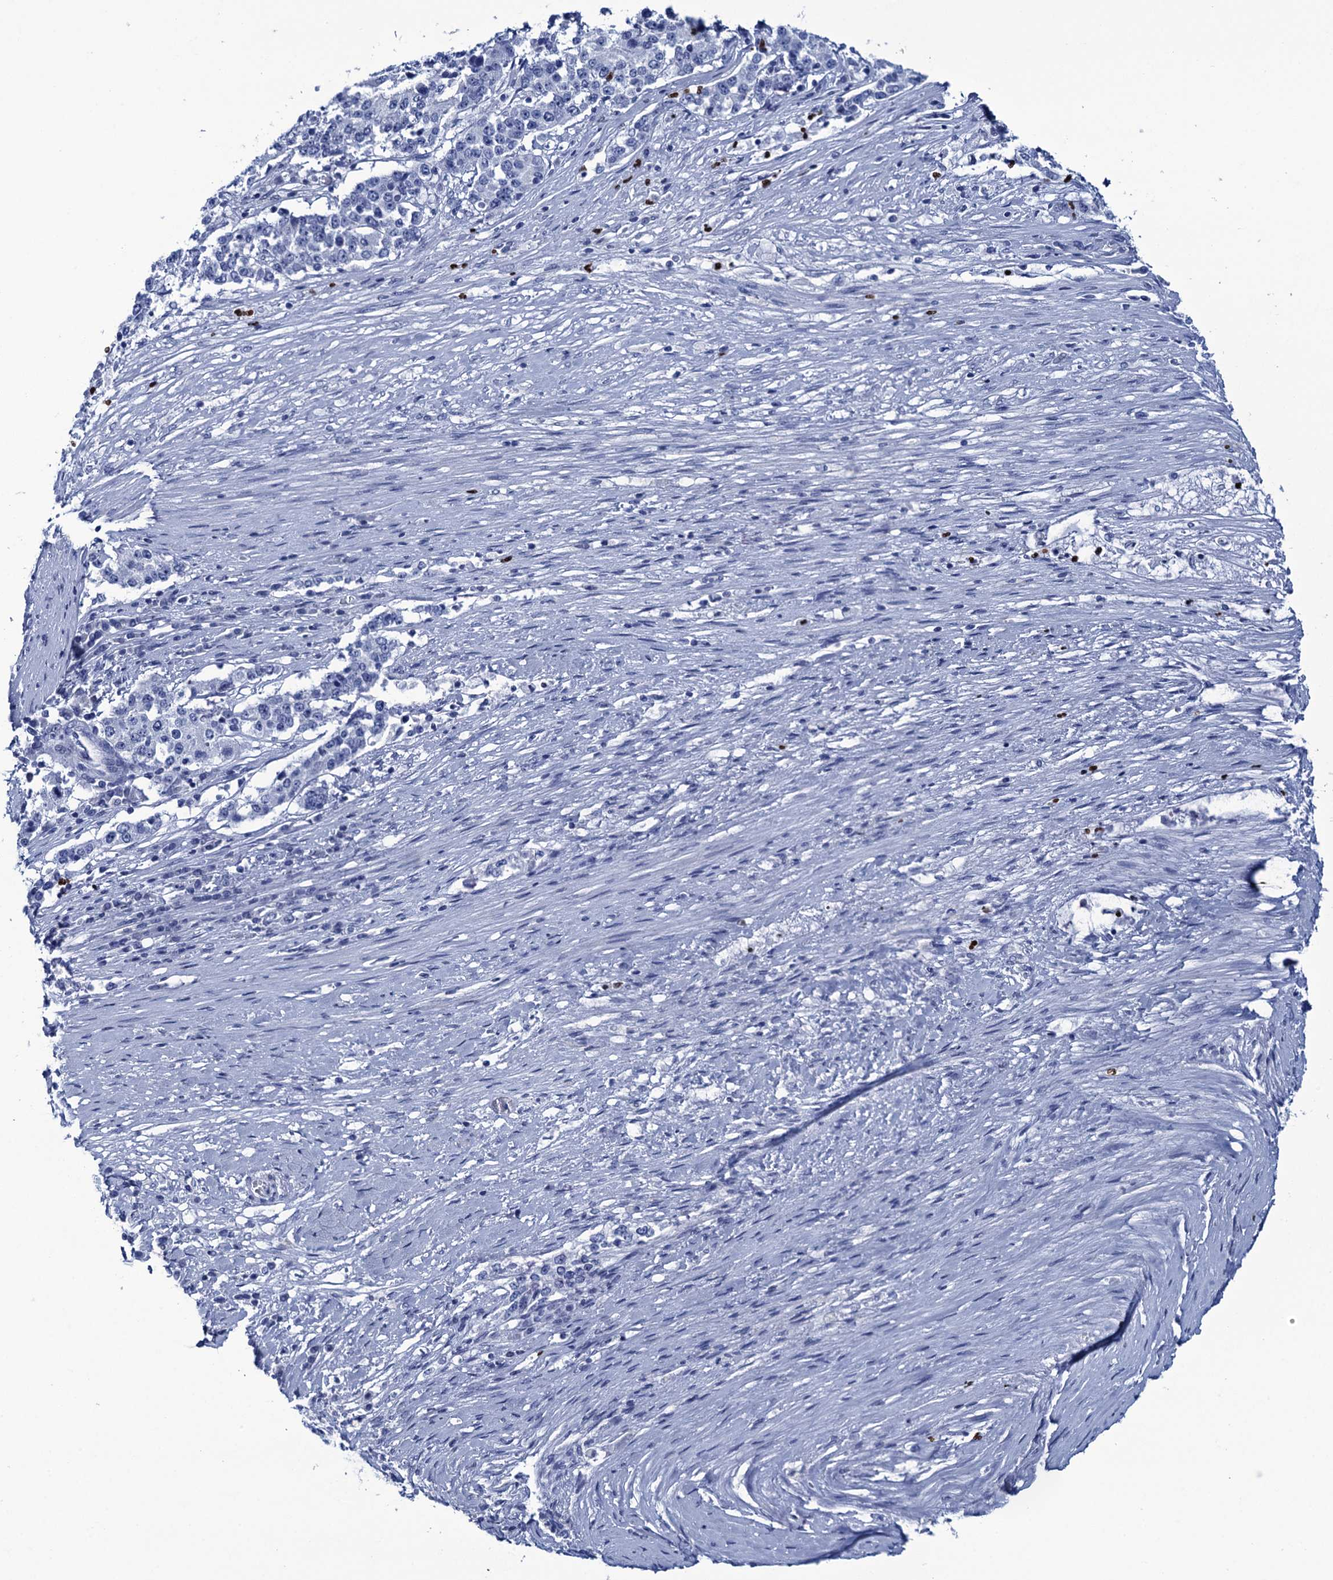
{"staining": {"intensity": "negative", "quantity": "none", "location": "none"}, "tissue": "stomach cancer", "cell_type": "Tumor cells", "image_type": "cancer", "snomed": [{"axis": "morphology", "description": "Adenocarcinoma, NOS"}, {"axis": "topography", "description": "Stomach"}], "caption": "Immunohistochemical staining of human adenocarcinoma (stomach) exhibits no significant staining in tumor cells.", "gene": "RHCG", "patient": {"sex": "male", "age": 59}}